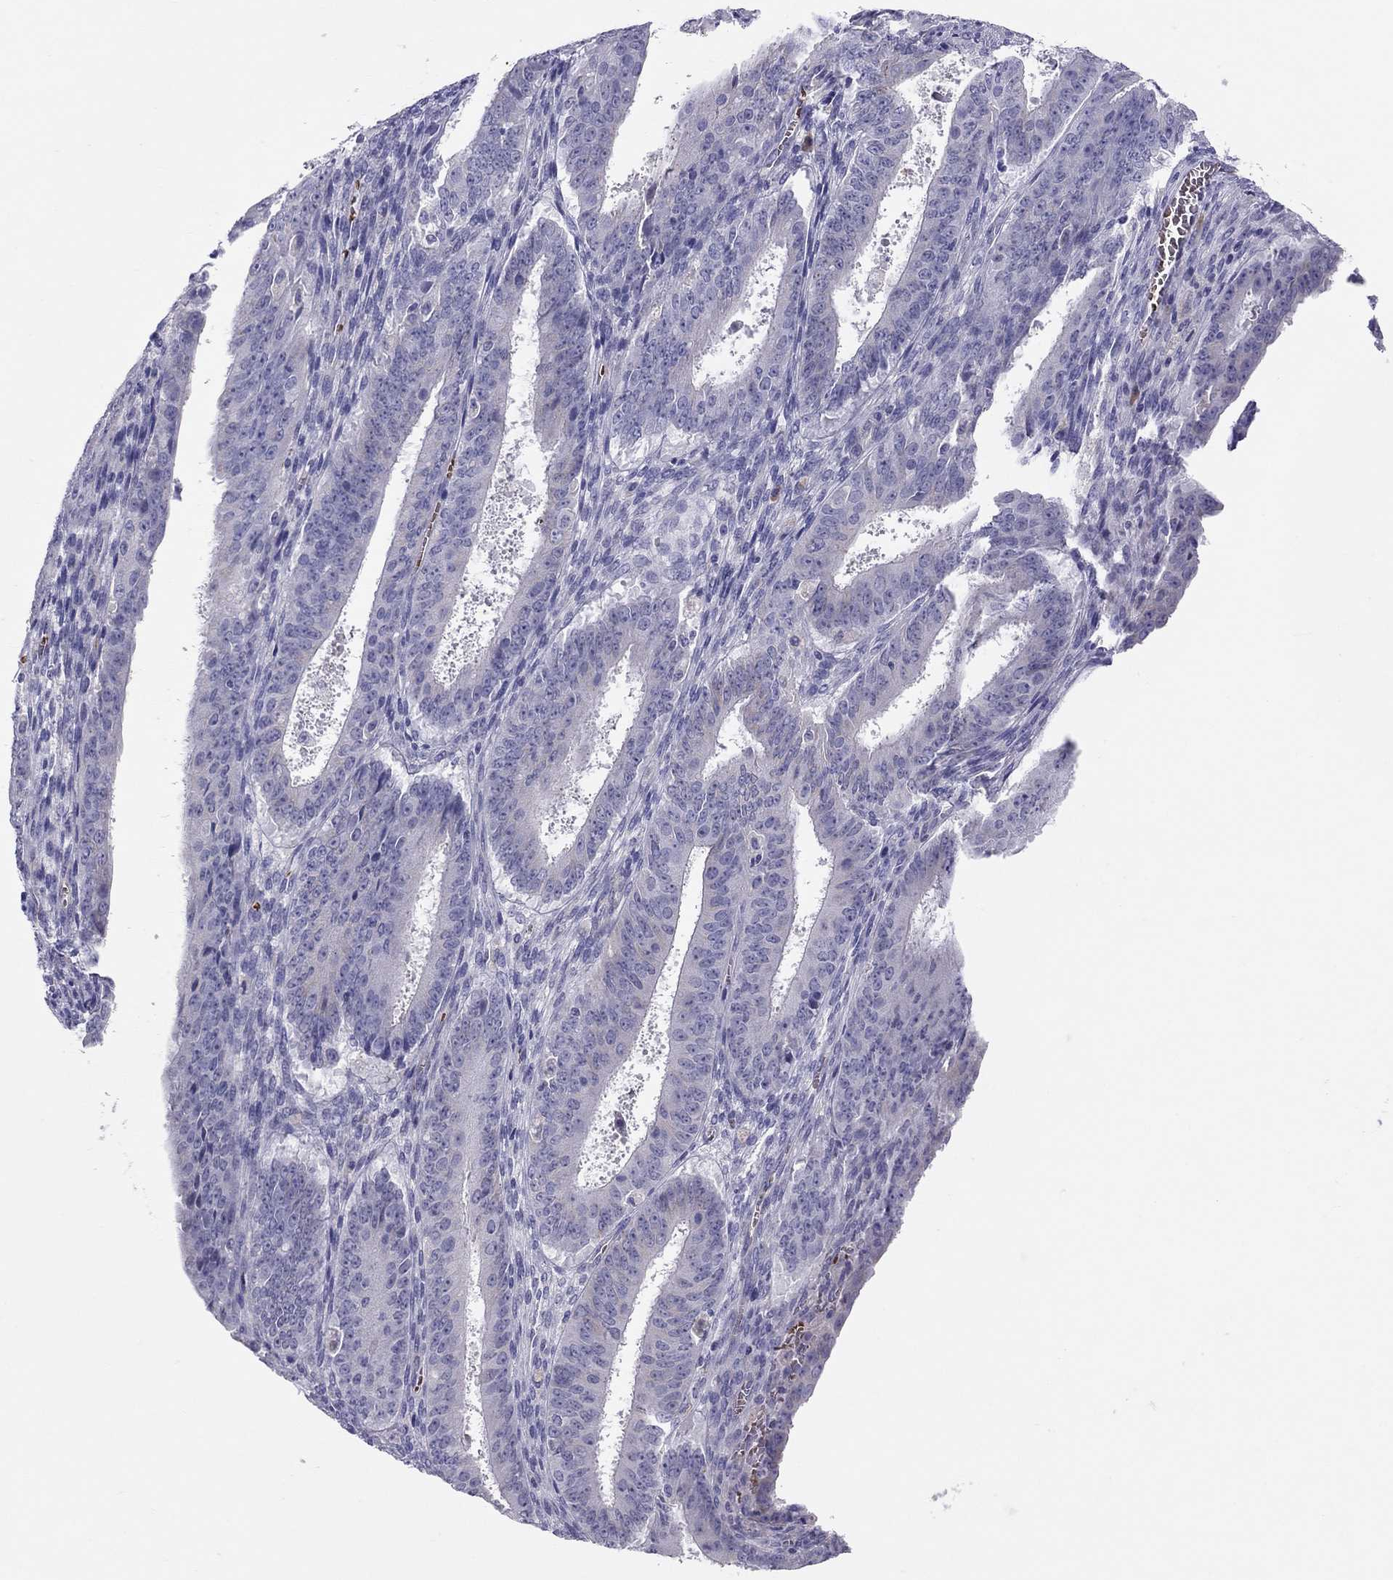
{"staining": {"intensity": "negative", "quantity": "none", "location": "none"}, "tissue": "ovarian cancer", "cell_type": "Tumor cells", "image_type": "cancer", "snomed": [{"axis": "morphology", "description": "Carcinoma, endometroid"}, {"axis": "topography", "description": "Ovary"}], "caption": "Immunohistochemistry (IHC) micrograph of neoplastic tissue: endometroid carcinoma (ovarian) stained with DAB (3,3'-diaminobenzidine) demonstrates no significant protein staining in tumor cells.", "gene": "FRMD1", "patient": {"sex": "female", "age": 42}}